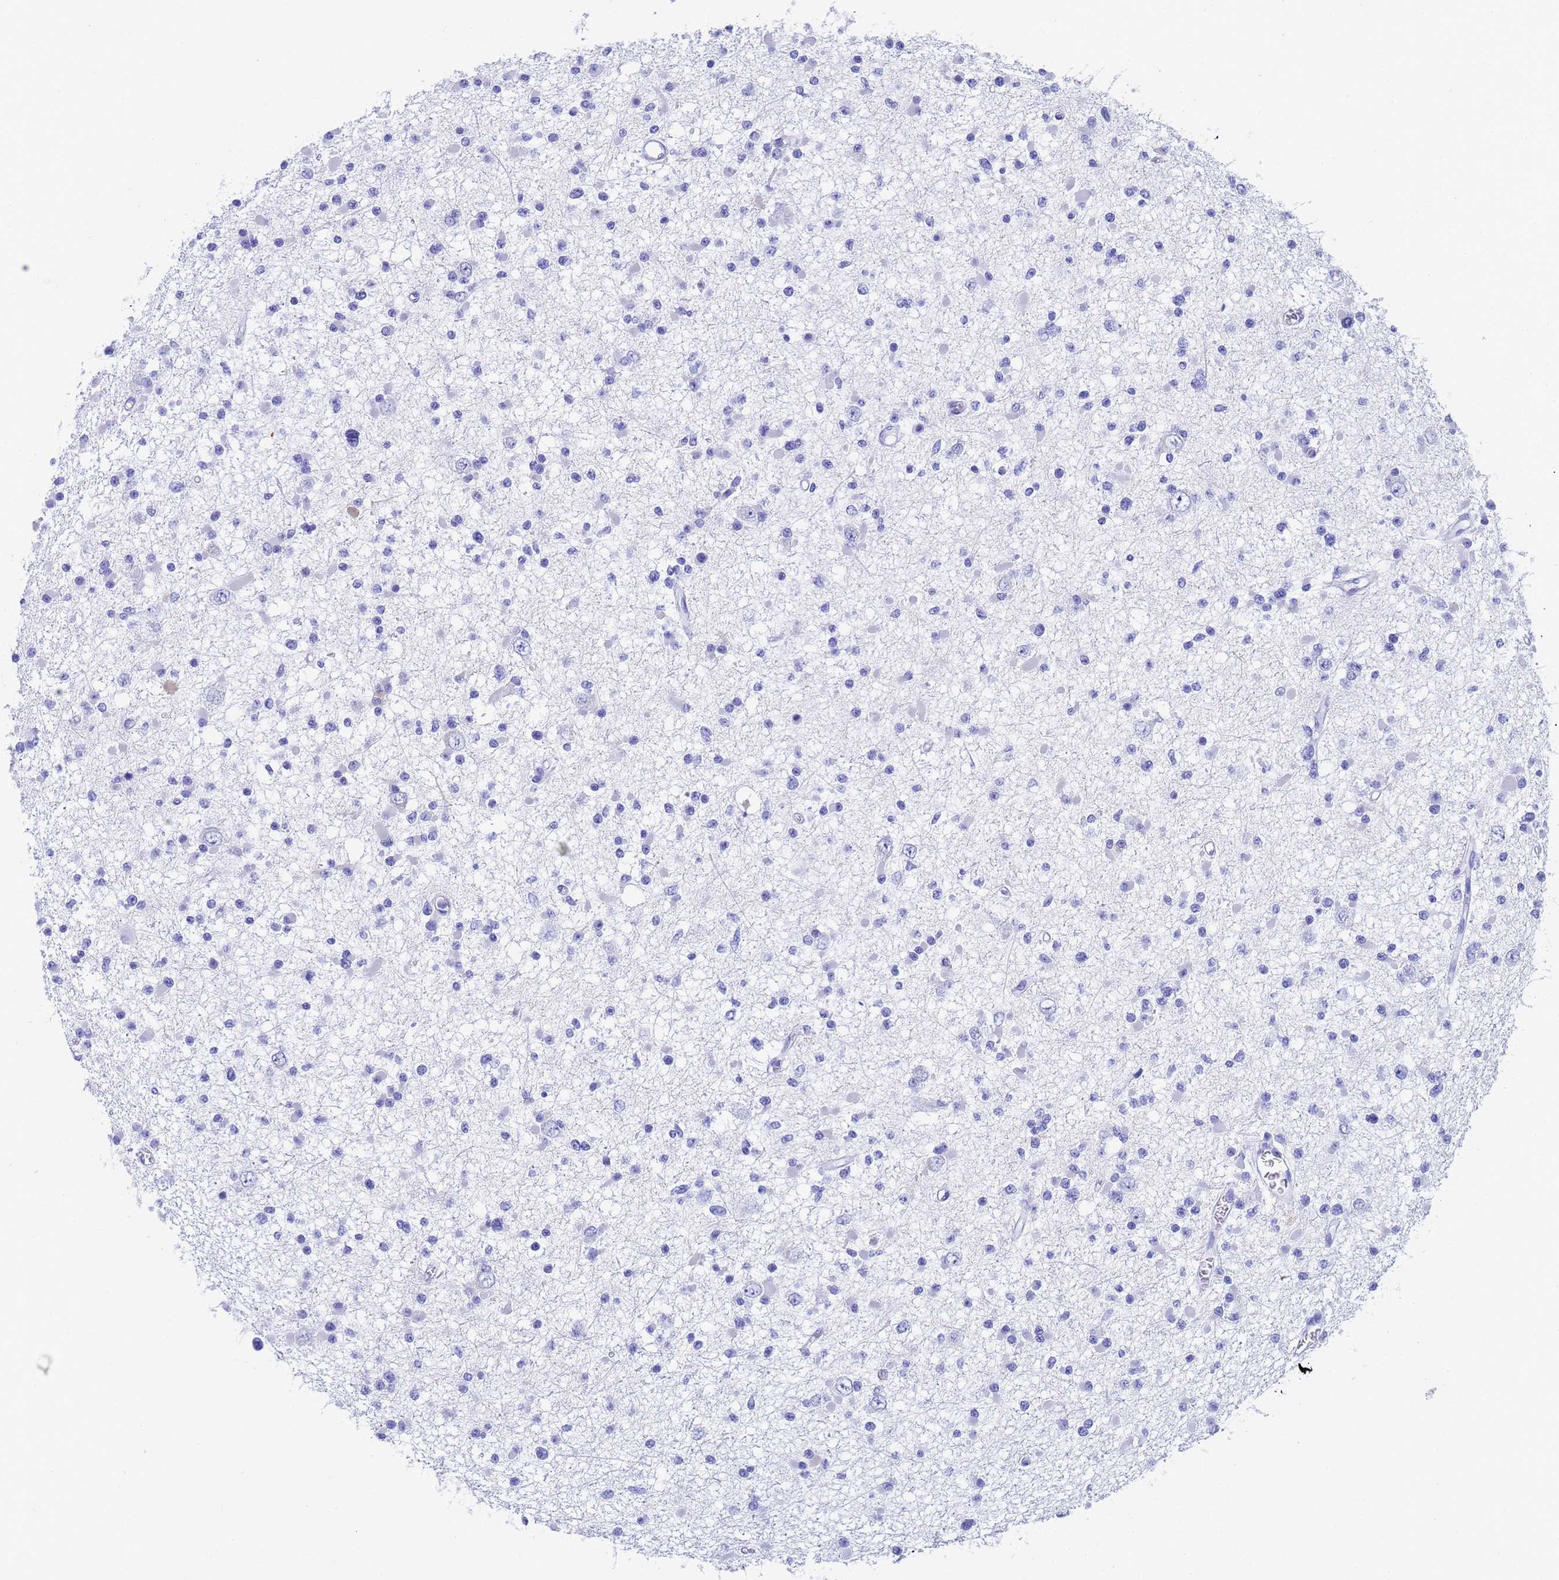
{"staining": {"intensity": "negative", "quantity": "none", "location": "none"}, "tissue": "glioma", "cell_type": "Tumor cells", "image_type": "cancer", "snomed": [{"axis": "morphology", "description": "Glioma, malignant, Low grade"}, {"axis": "topography", "description": "Brain"}], "caption": "The image exhibits no staining of tumor cells in glioma.", "gene": "STATH", "patient": {"sex": "female", "age": 22}}